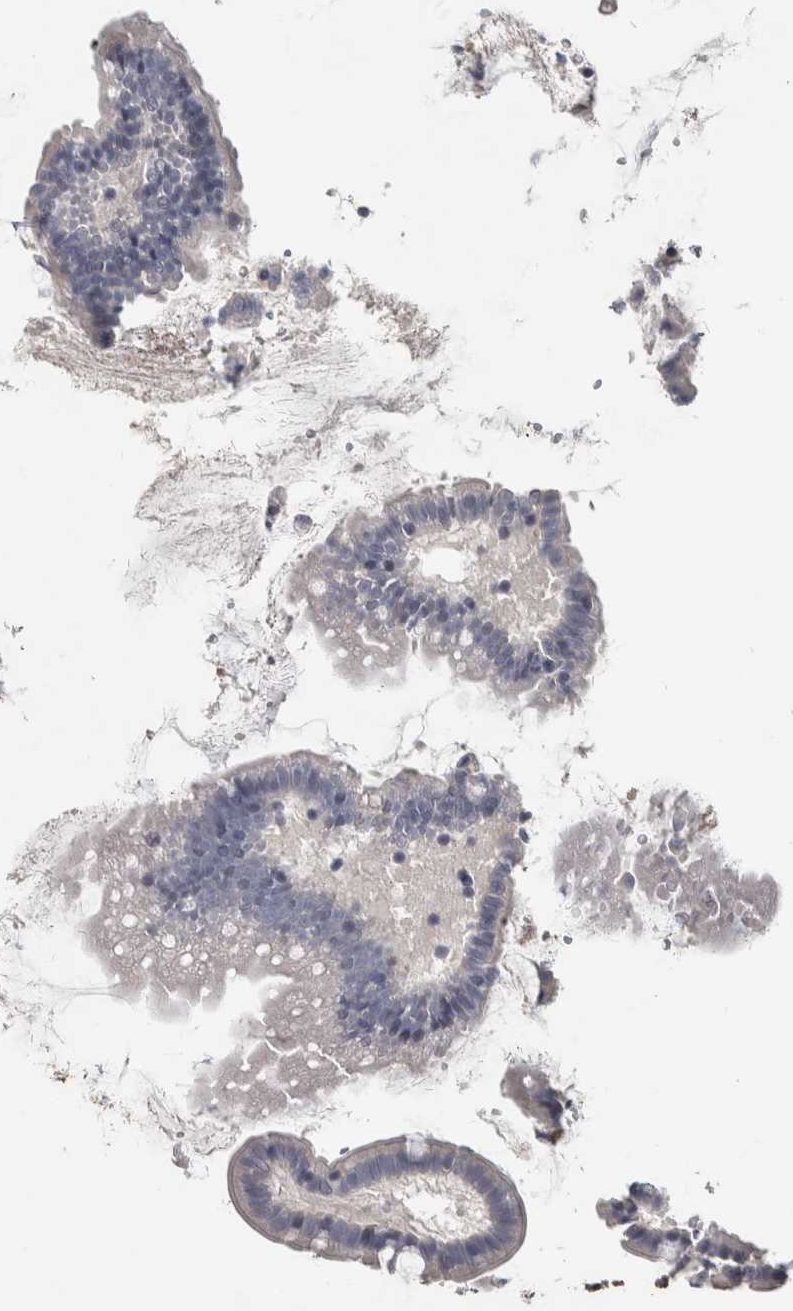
{"staining": {"intensity": "negative", "quantity": "none", "location": "none"}, "tissue": "small intestine", "cell_type": "Glandular cells", "image_type": "normal", "snomed": [{"axis": "morphology", "description": "Normal tissue, NOS"}, {"axis": "topography", "description": "Small intestine"}], "caption": "Immunohistochemistry histopathology image of benign small intestine: human small intestine stained with DAB (3,3'-diaminobenzidine) demonstrates no significant protein positivity in glandular cells. (DAB (3,3'-diaminobenzidine) IHC with hematoxylin counter stain).", "gene": "NECAB1", "patient": {"sex": "female", "age": 84}}